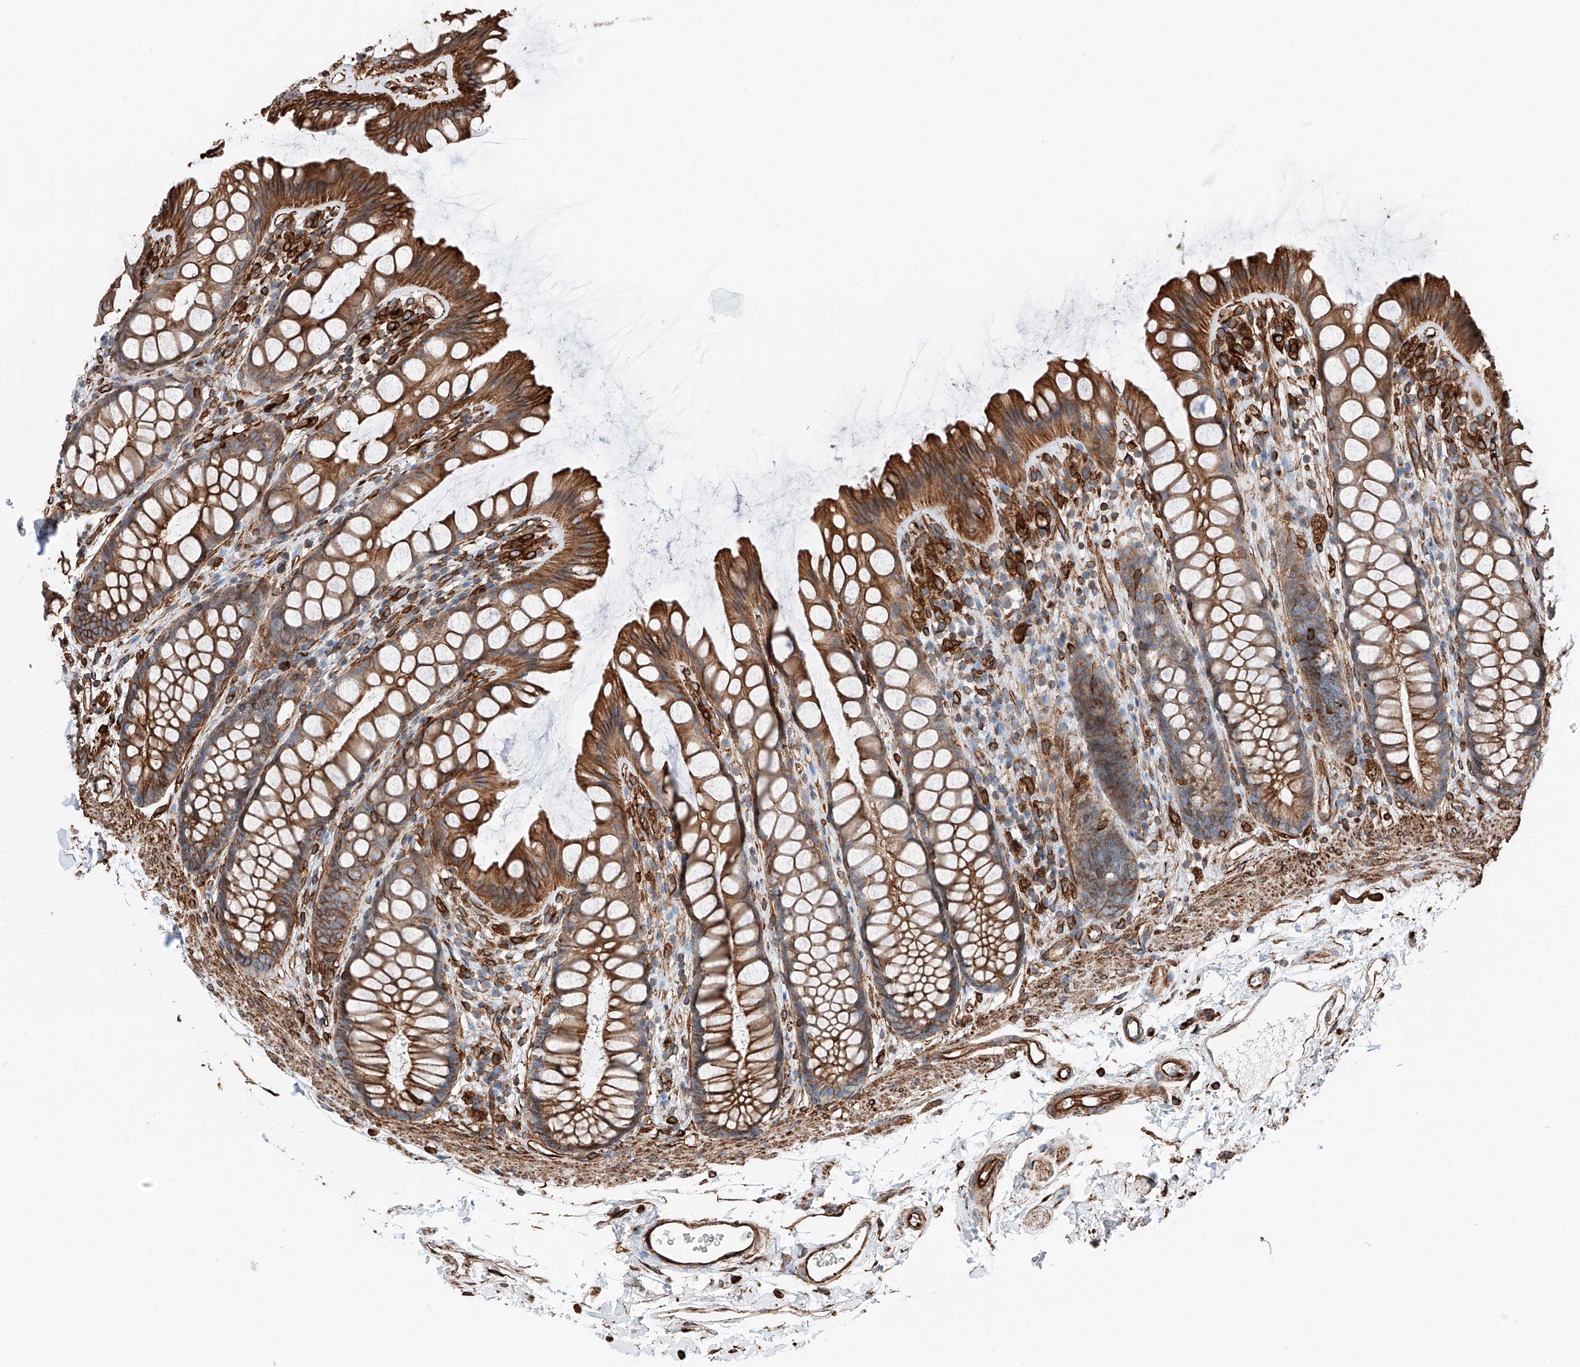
{"staining": {"intensity": "moderate", "quantity": ">75%", "location": "cytoplasmic/membranous"}, "tissue": "rectum", "cell_type": "Glandular cells", "image_type": "normal", "snomed": [{"axis": "morphology", "description": "Normal tissue, NOS"}, {"axis": "topography", "description": "Rectum"}], "caption": "Protein staining exhibits moderate cytoplasmic/membranous staining in approximately >75% of glandular cells in unremarkable rectum.", "gene": "ZNF804A", "patient": {"sex": "female", "age": 65}}